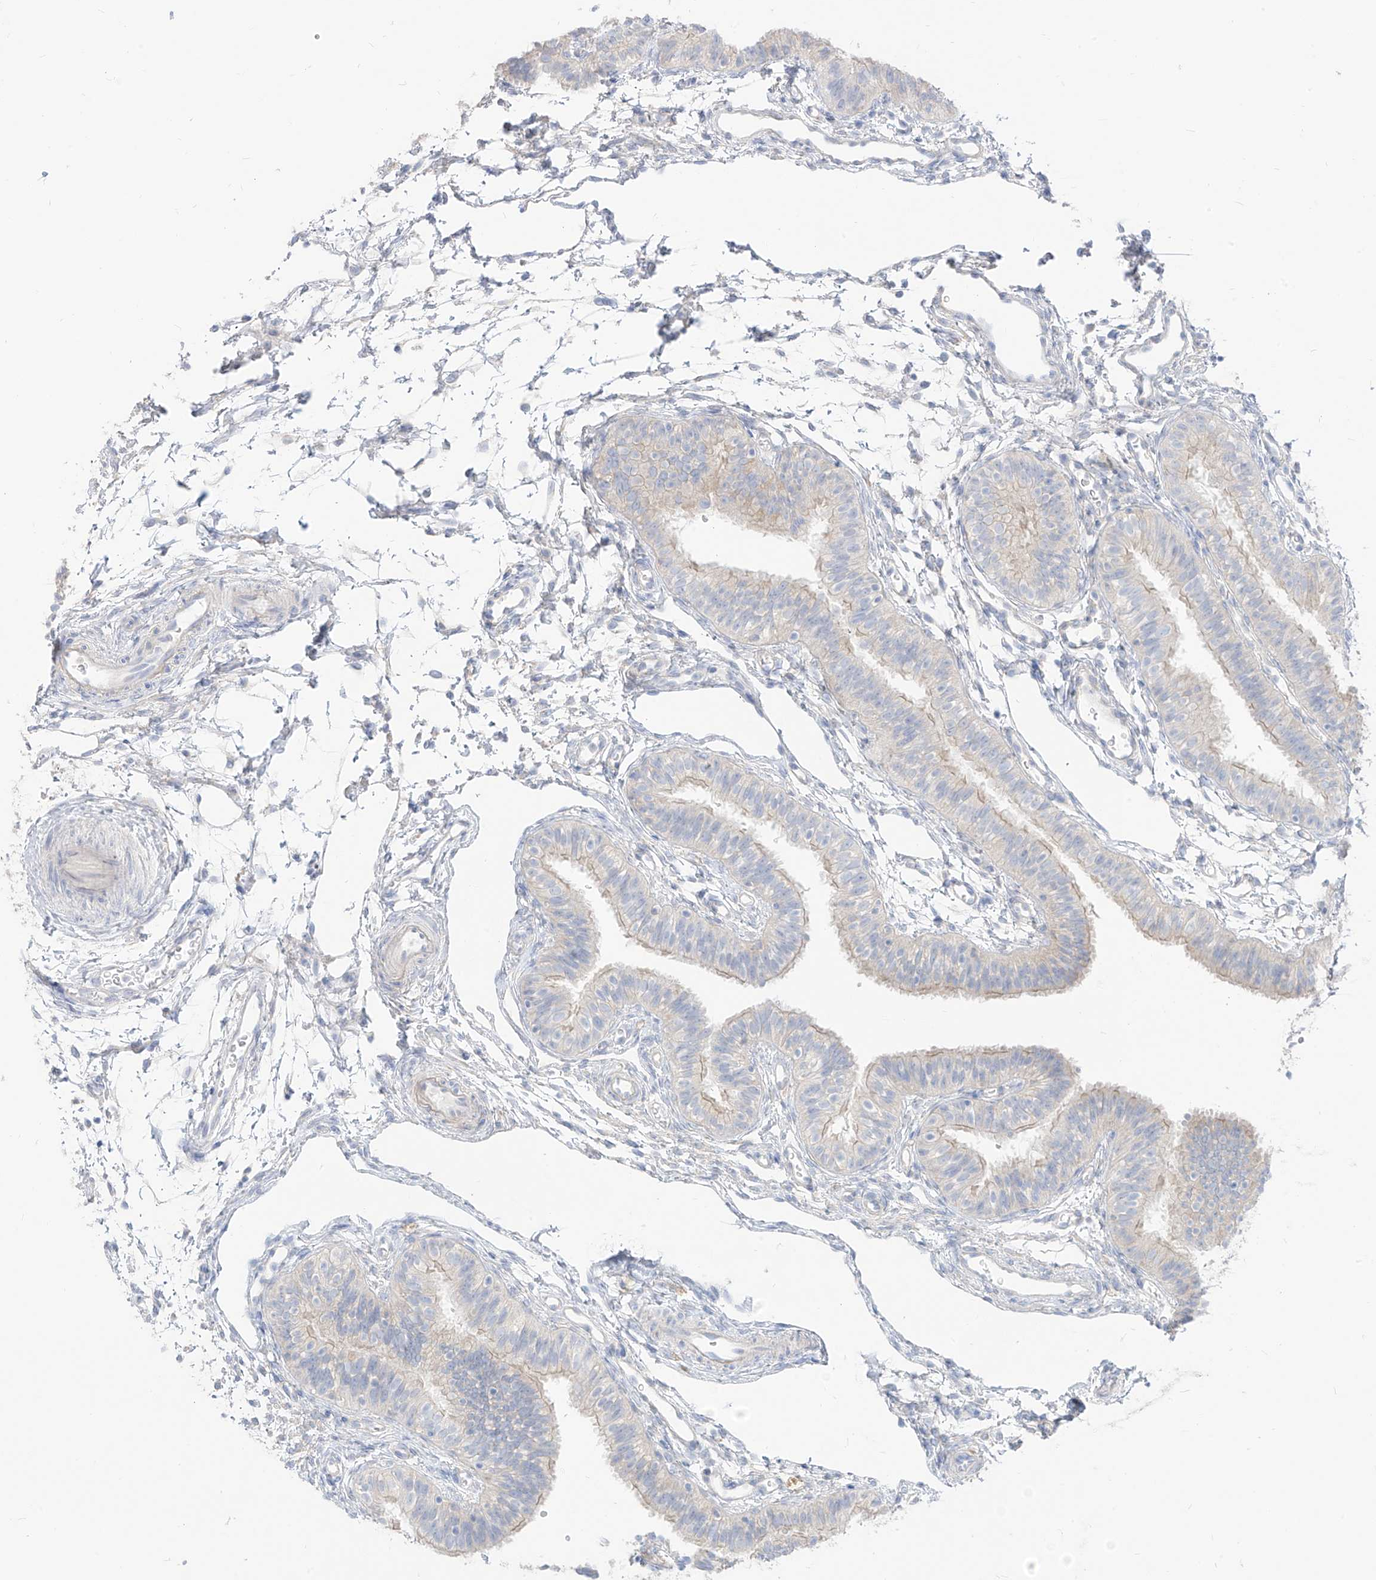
{"staining": {"intensity": "weak", "quantity": "<25%", "location": "cytoplasmic/membranous"}, "tissue": "fallopian tube", "cell_type": "Glandular cells", "image_type": "normal", "snomed": [{"axis": "morphology", "description": "Normal tissue, NOS"}, {"axis": "topography", "description": "Fallopian tube"}], "caption": "Human fallopian tube stained for a protein using immunohistochemistry displays no expression in glandular cells.", "gene": "ARHGEF40", "patient": {"sex": "female", "age": 35}}